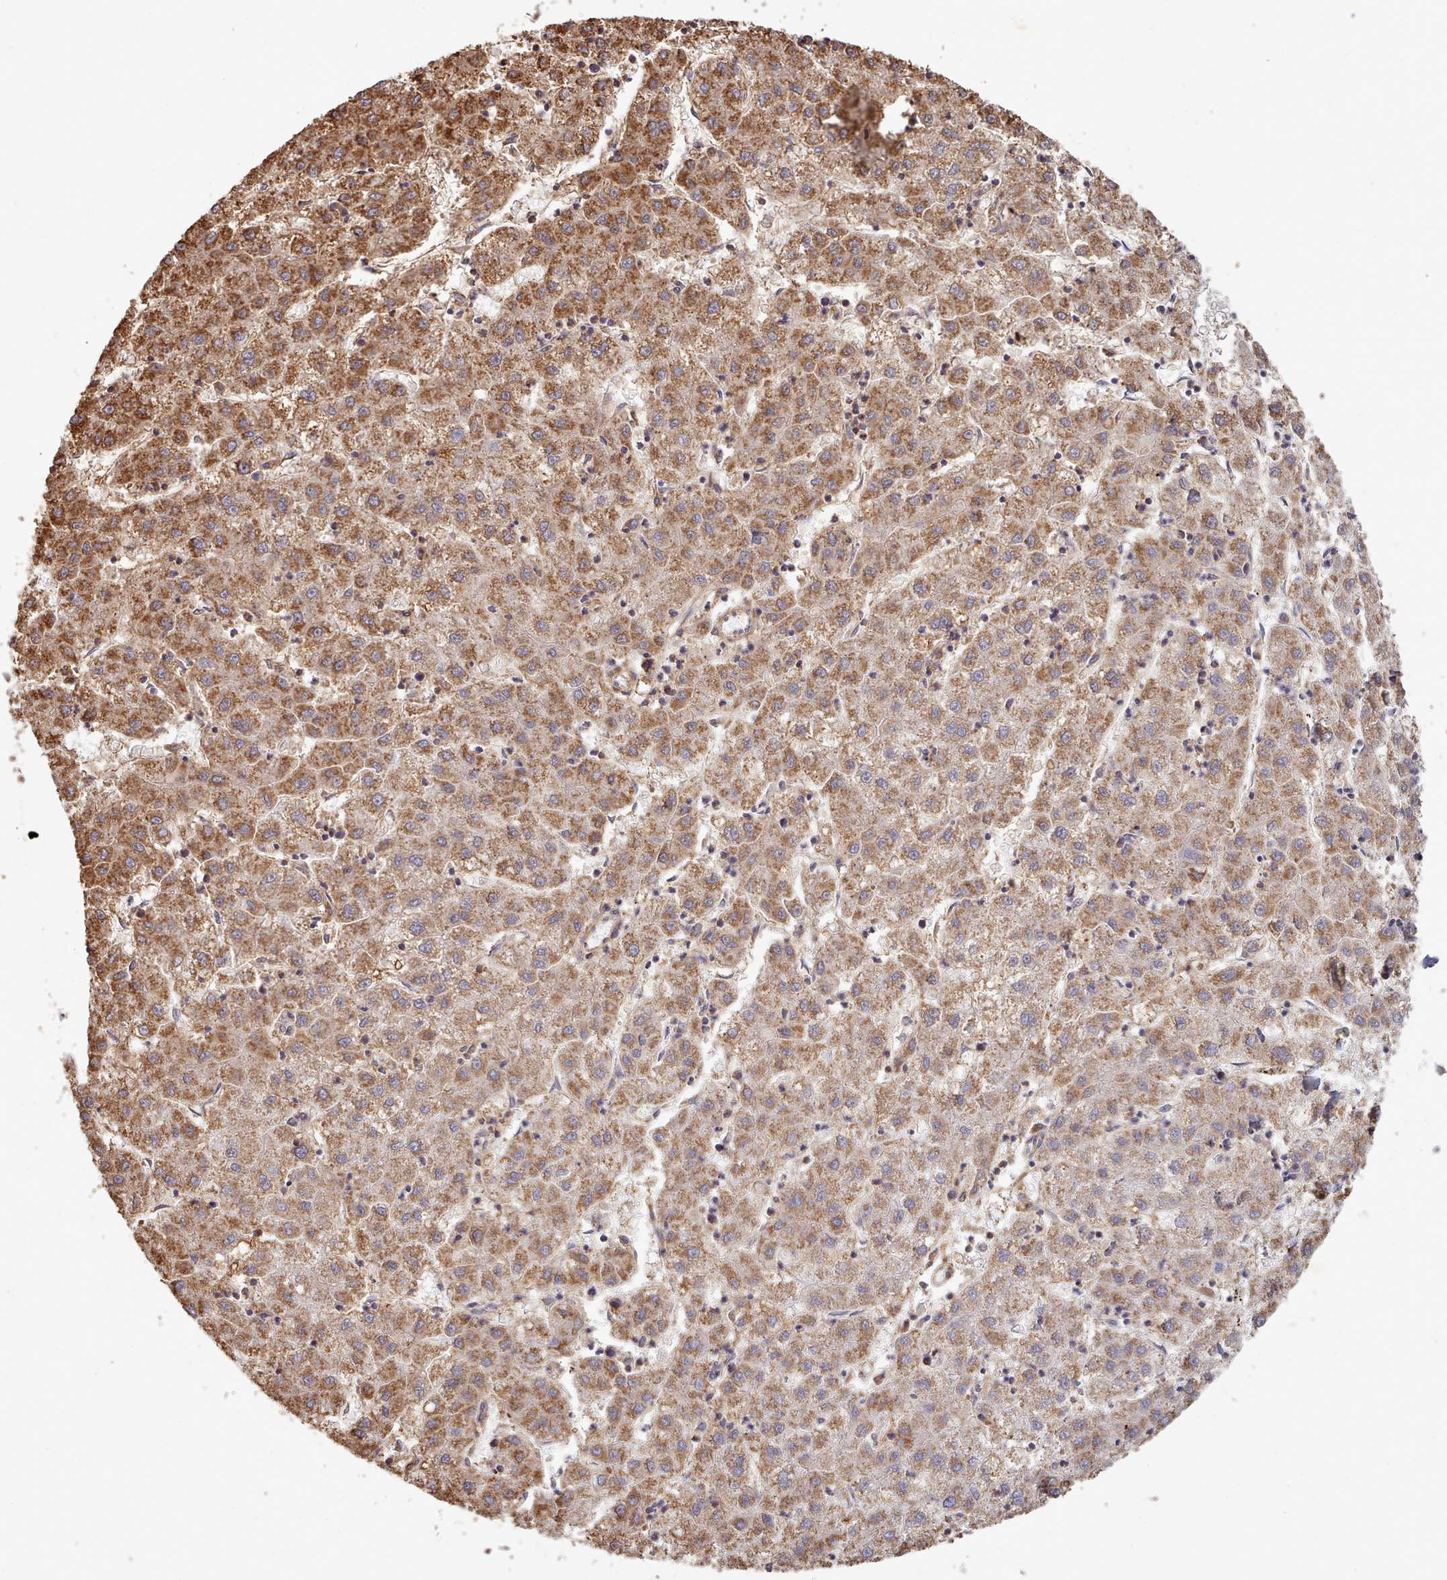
{"staining": {"intensity": "strong", "quantity": "25%-75%", "location": "cytoplasmic/membranous"}, "tissue": "liver cancer", "cell_type": "Tumor cells", "image_type": "cancer", "snomed": [{"axis": "morphology", "description": "Carcinoma, Hepatocellular, NOS"}, {"axis": "topography", "description": "Liver"}], "caption": "Strong cytoplasmic/membranous expression is present in approximately 25%-75% of tumor cells in liver cancer (hepatocellular carcinoma).", "gene": "METRN", "patient": {"sex": "male", "age": 72}}